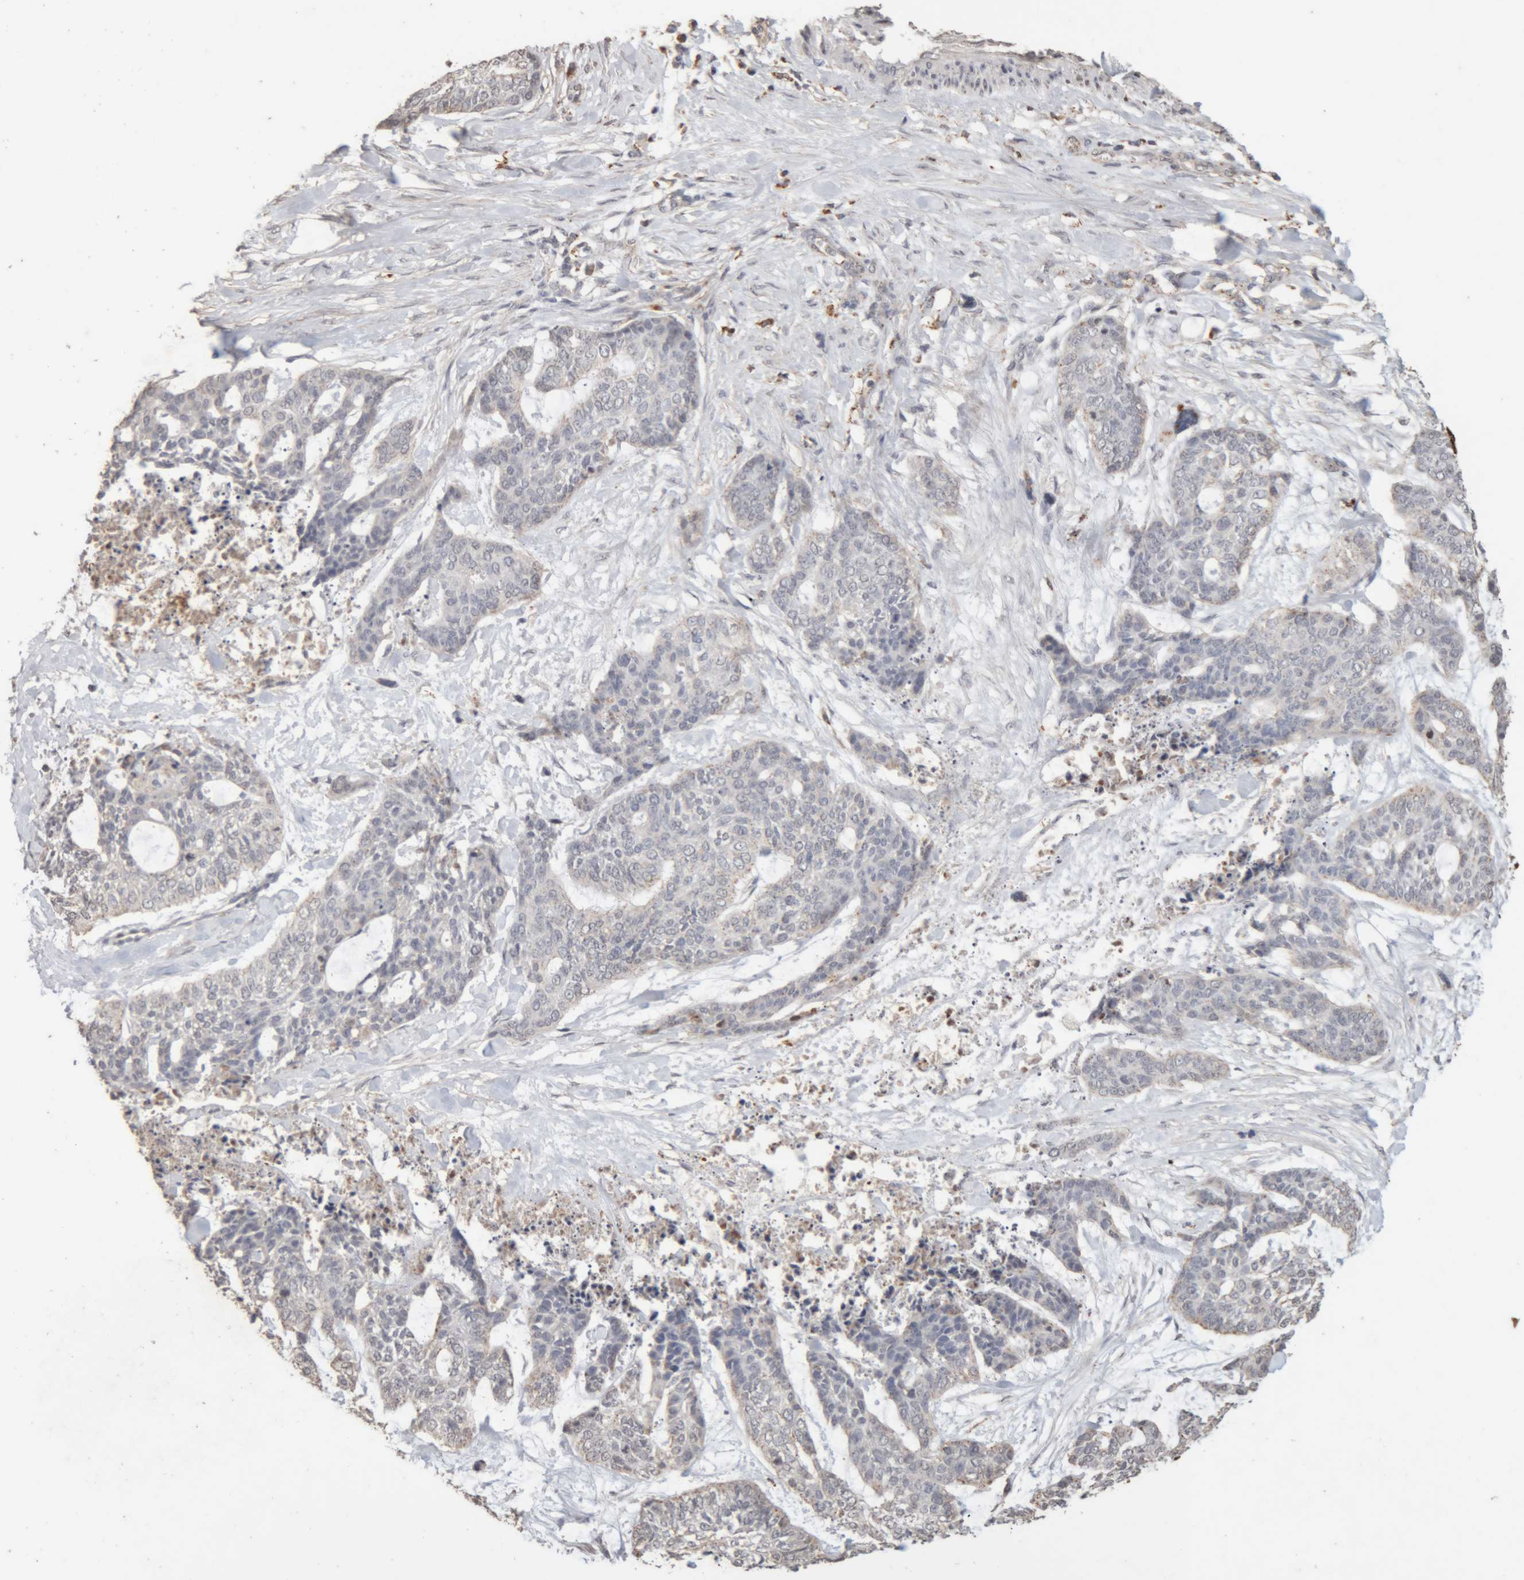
{"staining": {"intensity": "negative", "quantity": "none", "location": "none"}, "tissue": "skin cancer", "cell_type": "Tumor cells", "image_type": "cancer", "snomed": [{"axis": "morphology", "description": "Basal cell carcinoma"}, {"axis": "topography", "description": "Skin"}], "caption": "An immunohistochemistry image of skin cancer (basal cell carcinoma) is shown. There is no staining in tumor cells of skin cancer (basal cell carcinoma).", "gene": "ARSA", "patient": {"sex": "female", "age": 64}}